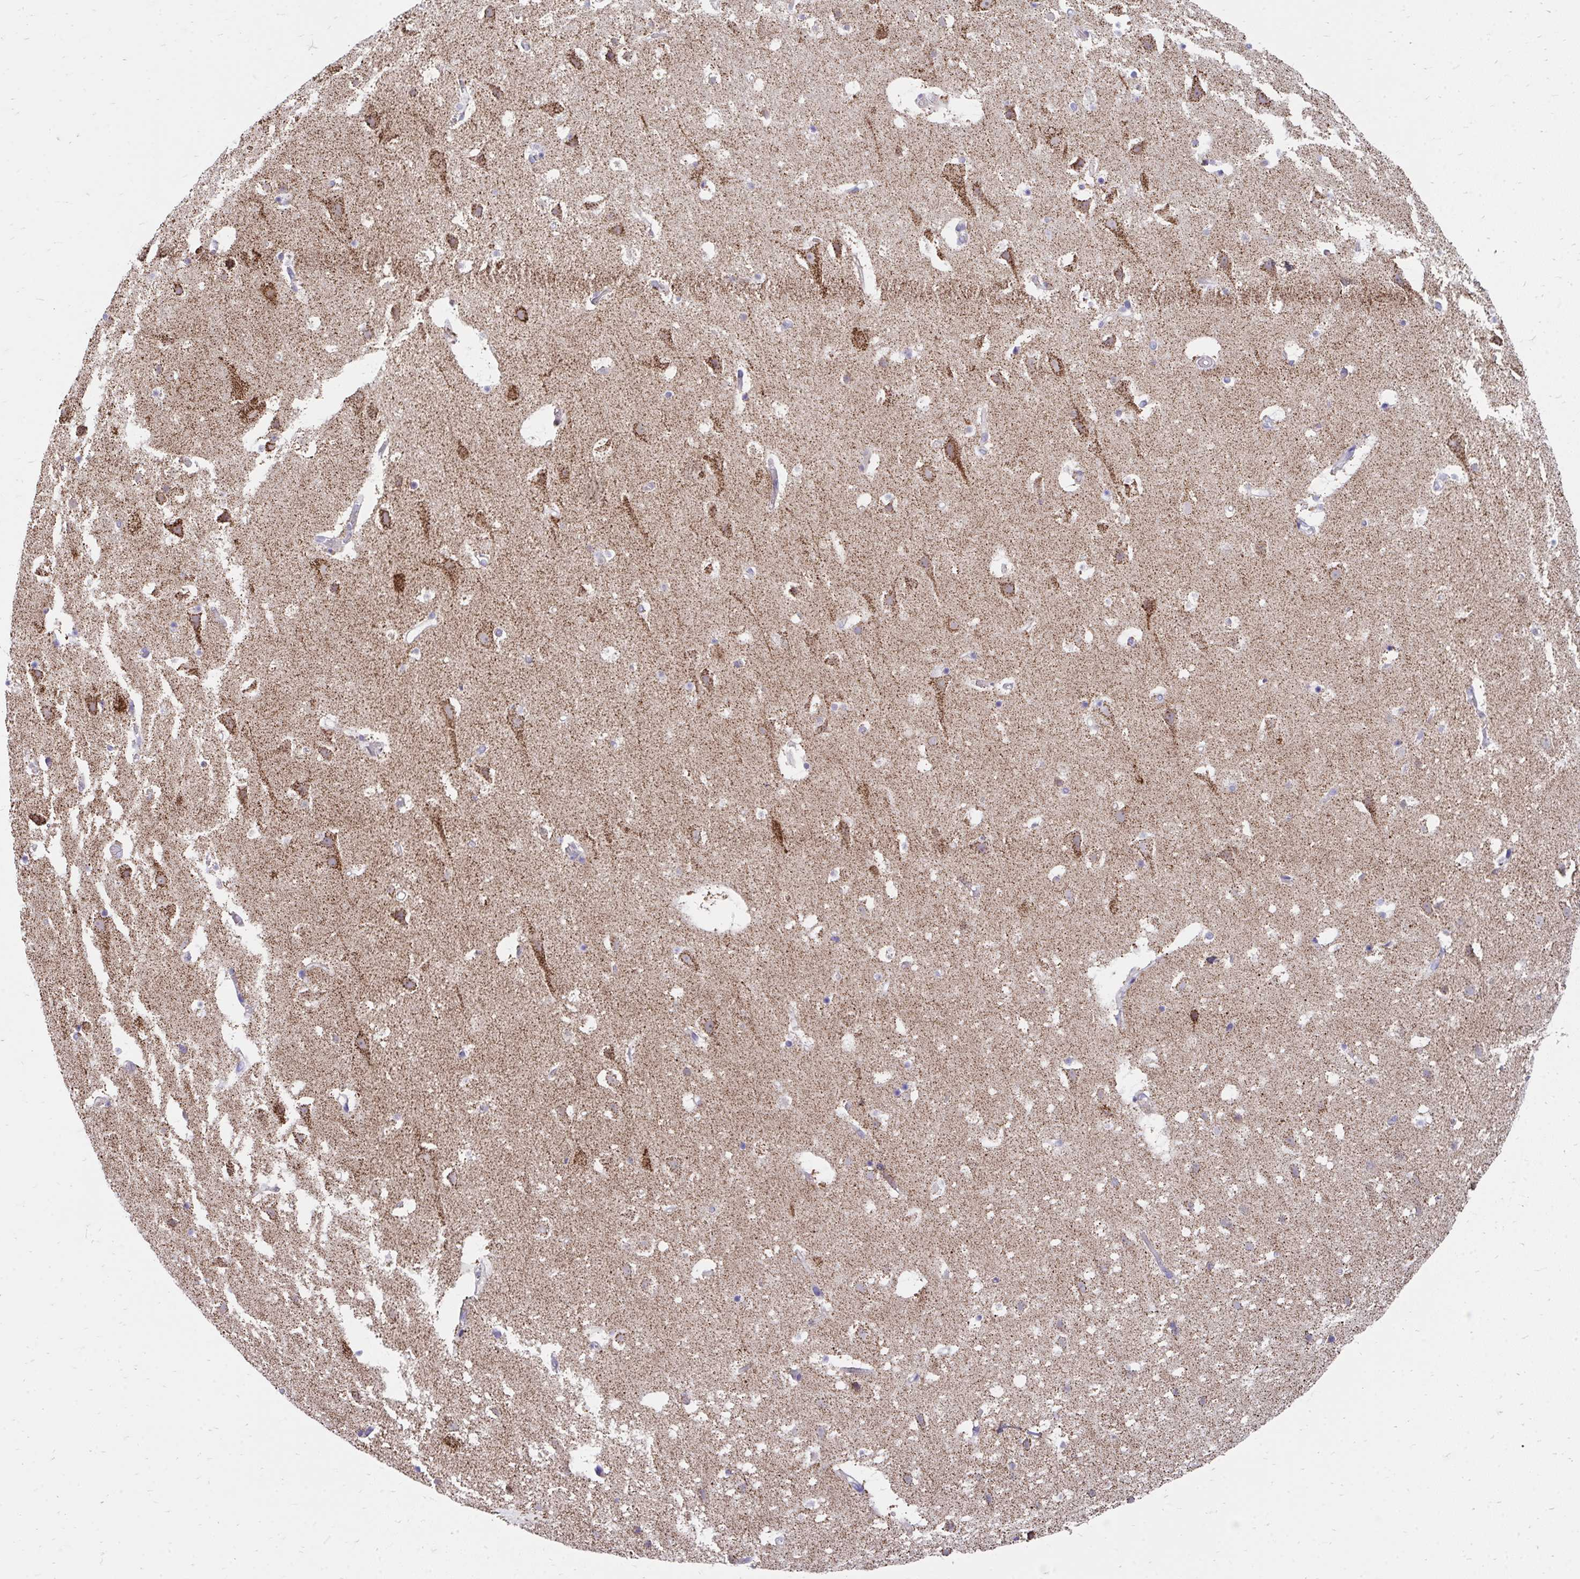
{"staining": {"intensity": "negative", "quantity": "none", "location": "none"}, "tissue": "cerebral cortex", "cell_type": "Endothelial cells", "image_type": "normal", "snomed": [{"axis": "morphology", "description": "Normal tissue, NOS"}, {"axis": "topography", "description": "Cerebral cortex"}], "caption": "Immunohistochemistry photomicrograph of normal human cerebral cortex stained for a protein (brown), which demonstrates no positivity in endothelial cells. Brightfield microscopy of immunohistochemistry stained with DAB (brown) and hematoxylin (blue), captured at high magnification.", "gene": "FHIP1B", "patient": {"sex": "female", "age": 42}}